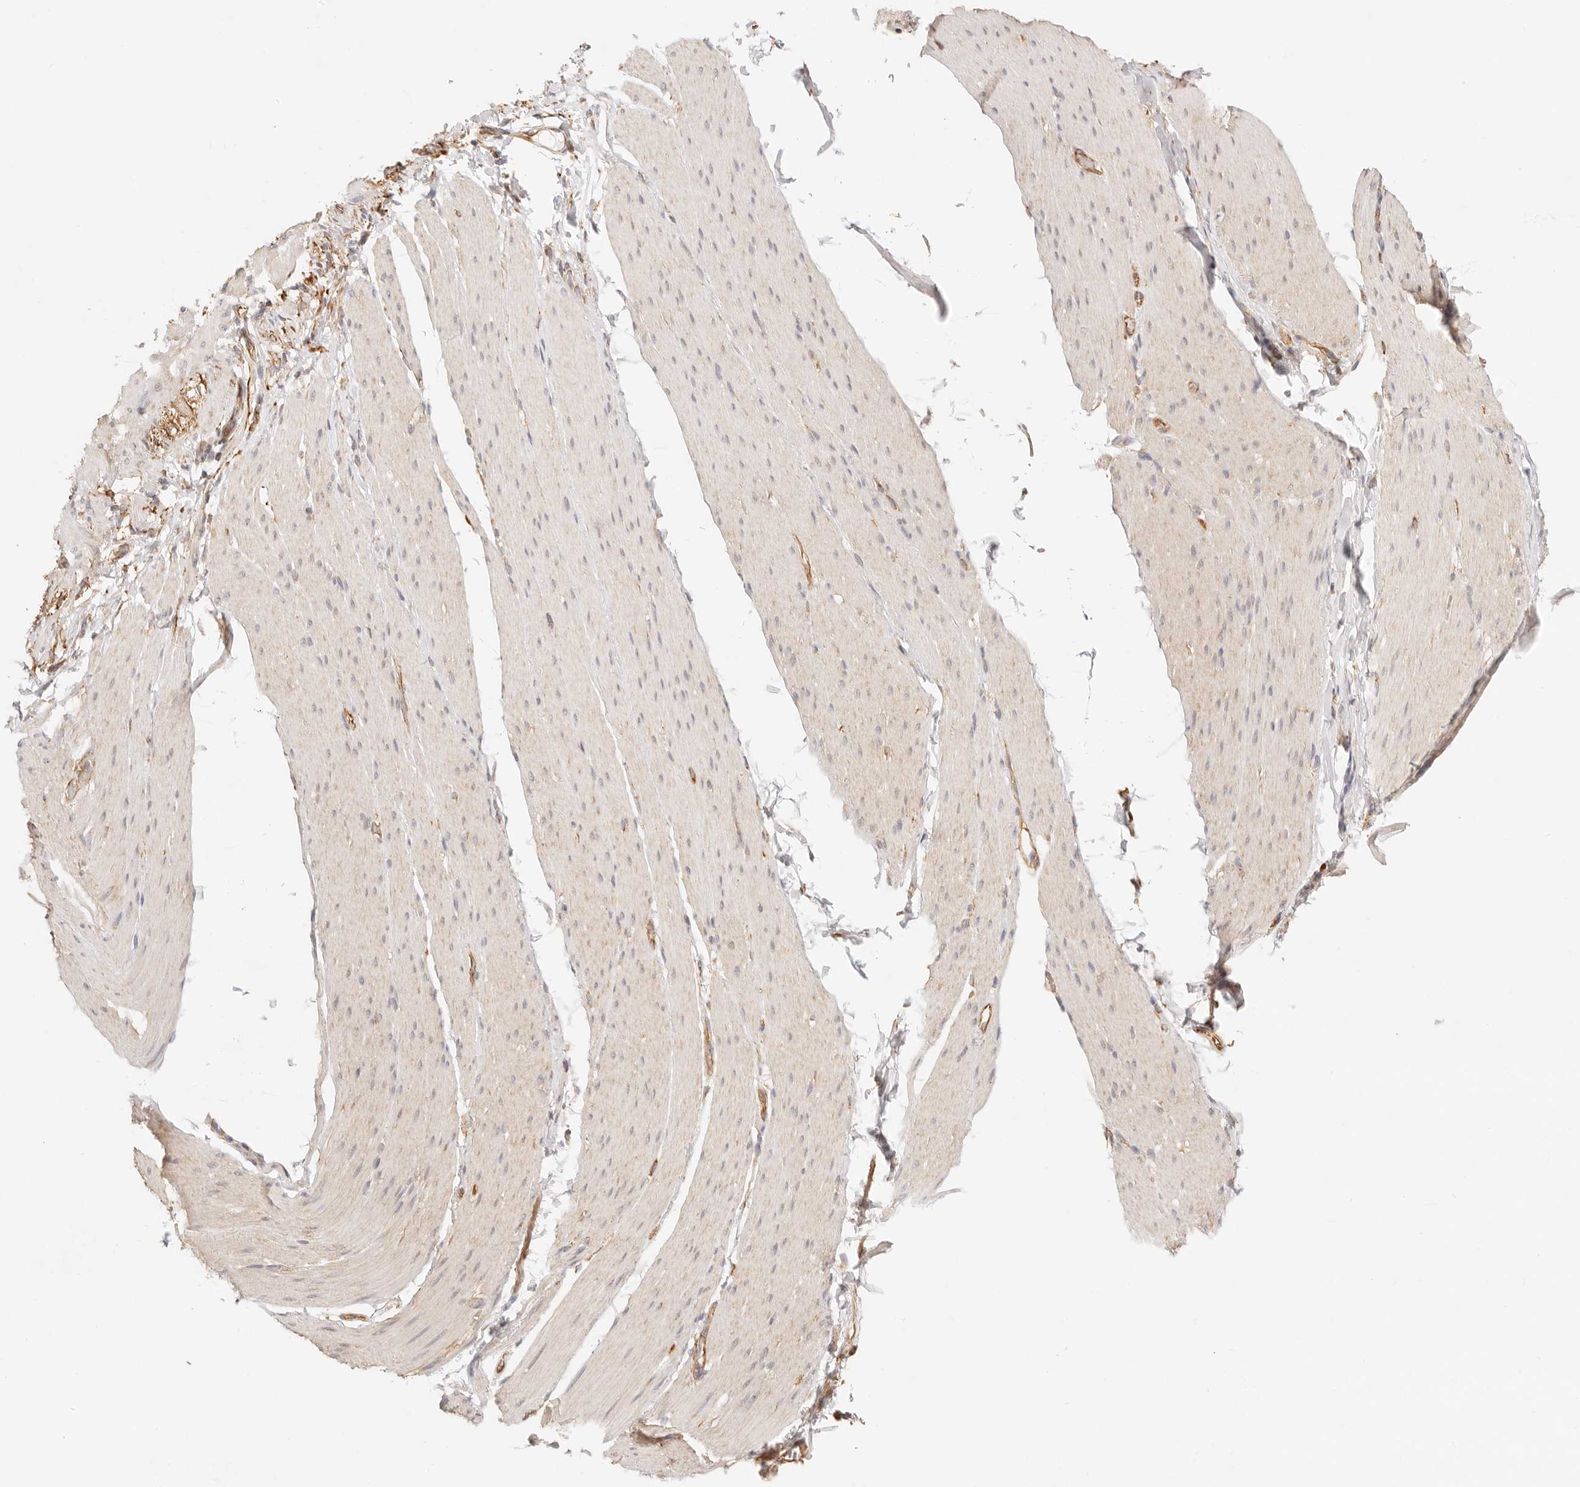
{"staining": {"intensity": "weak", "quantity": "<25%", "location": "cytoplasmic/membranous"}, "tissue": "smooth muscle", "cell_type": "Smooth muscle cells", "image_type": "normal", "snomed": [{"axis": "morphology", "description": "Normal tissue, NOS"}, {"axis": "topography", "description": "Smooth muscle"}, {"axis": "topography", "description": "Small intestine"}], "caption": "Immunohistochemistry (IHC) photomicrograph of normal smooth muscle stained for a protein (brown), which demonstrates no expression in smooth muscle cells. Nuclei are stained in blue.", "gene": "ZC3H11A", "patient": {"sex": "female", "age": 84}}